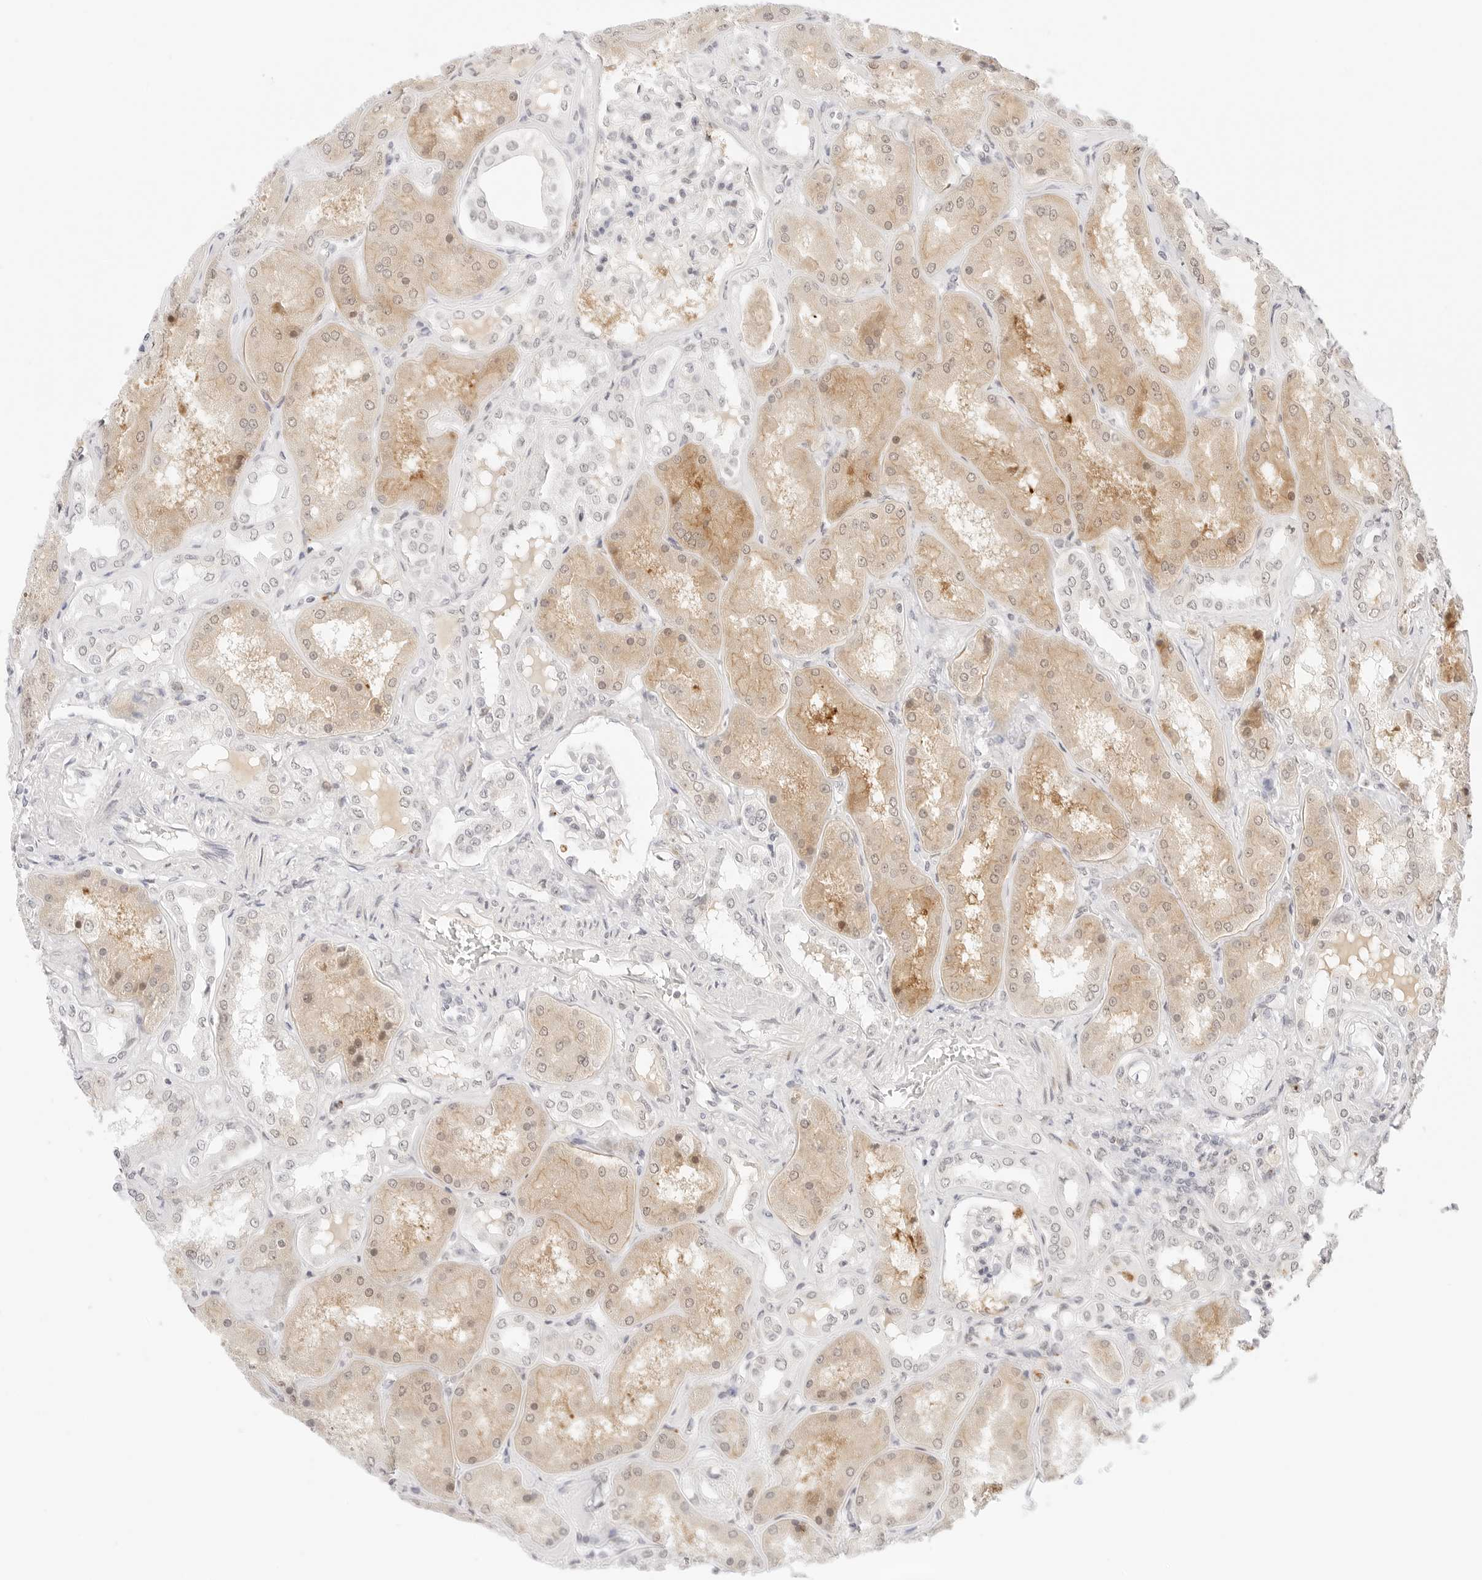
{"staining": {"intensity": "weak", "quantity": "<25%", "location": "nuclear"}, "tissue": "kidney", "cell_type": "Cells in glomeruli", "image_type": "normal", "snomed": [{"axis": "morphology", "description": "Normal tissue, NOS"}, {"axis": "topography", "description": "Kidney"}], "caption": "A high-resolution photomicrograph shows immunohistochemistry staining of normal kidney, which reveals no significant expression in cells in glomeruli.", "gene": "XKR4", "patient": {"sex": "female", "age": 56}}